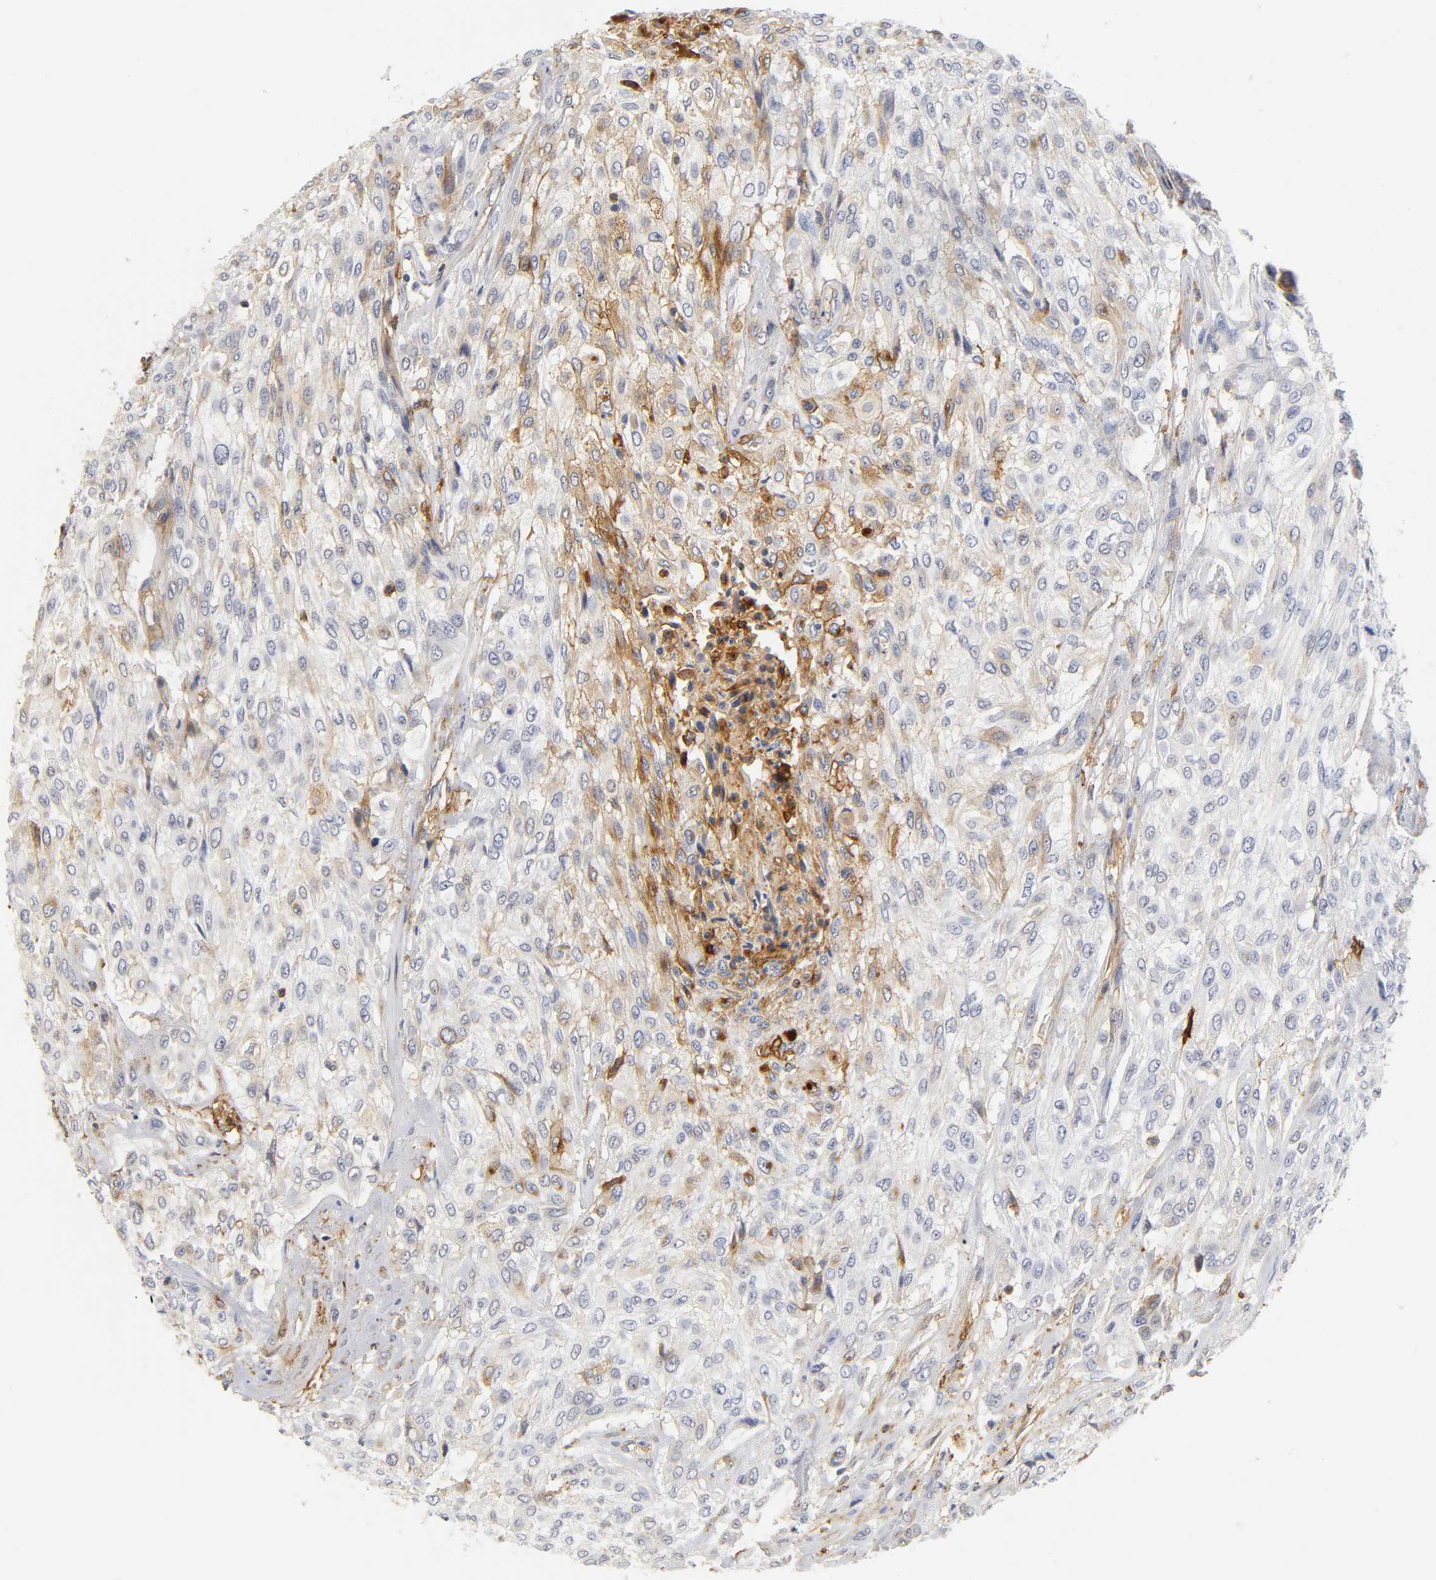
{"staining": {"intensity": "moderate", "quantity": "25%-75%", "location": "cytoplasmic/membranous"}, "tissue": "urothelial cancer", "cell_type": "Tumor cells", "image_type": "cancer", "snomed": [{"axis": "morphology", "description": "Urothelial carcinoma, High grade"}, {"axis": "topography", "description": "Urinary bladder"}], "caption": "Urothelial cancer stained with a brown dye shows moderate cytoplasmic/membranous positive staining in approximately 25%-75% of tumor cells.", "gene": "ICAM1", "patient": {"sex": "male", "age": 57}}